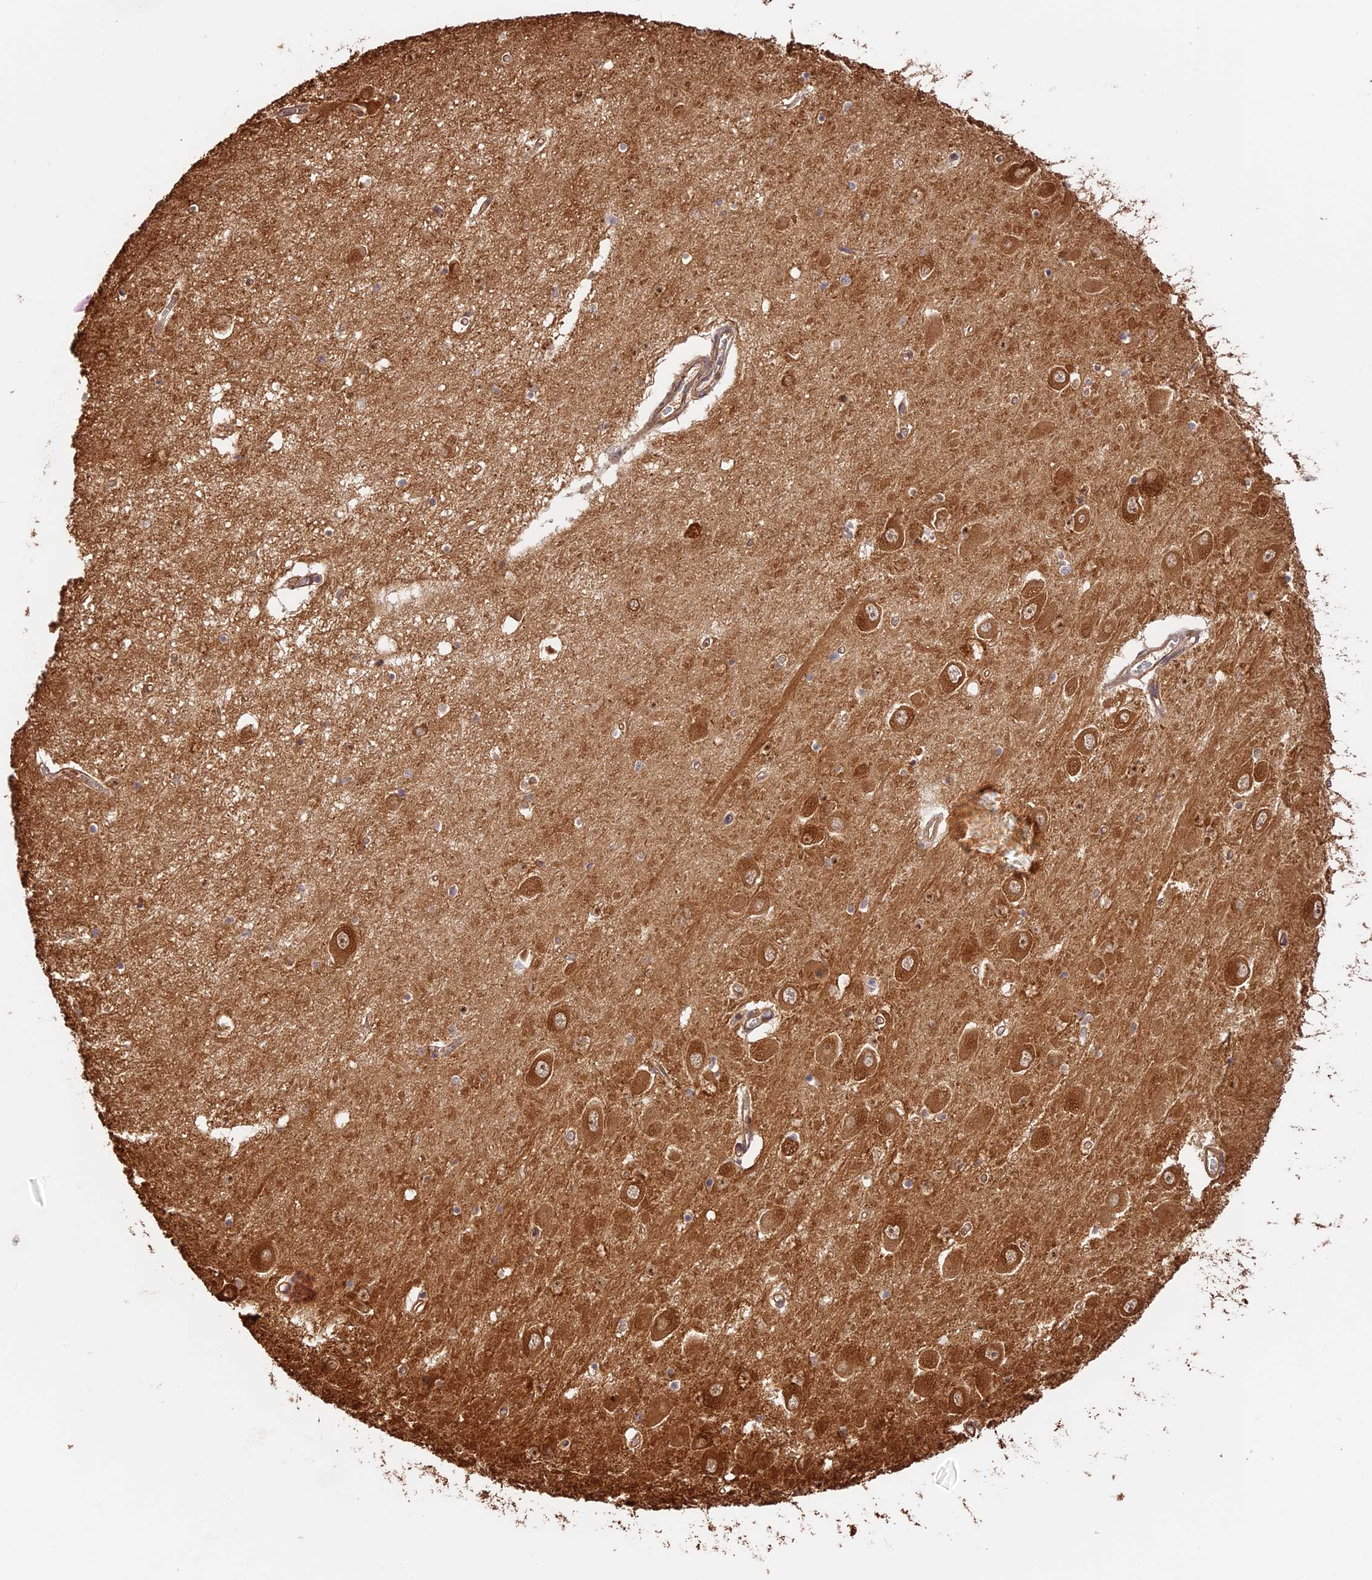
{"staining": {"intensity": "weak", "quantity": "<25%", "location": "cytoplasmic/membranous"}, "tissue": "hippocampus", "cell_type": "Glial cells", "image_type": "normal", "snomed": [{"axis": "morphology", "description": "Normal tissue, NOS"}, {"axis": "topography", "description": "Hippocampus"}], "caption": "Benign hippocampus was stained to show a protein in brown. There is no significant positivity in glial cells. (DAB (3,3'-diaminobenzidine) IHC, high magnification).", "gene": "PPP1R37", "patient": {"sex": "male", "age": 70}}